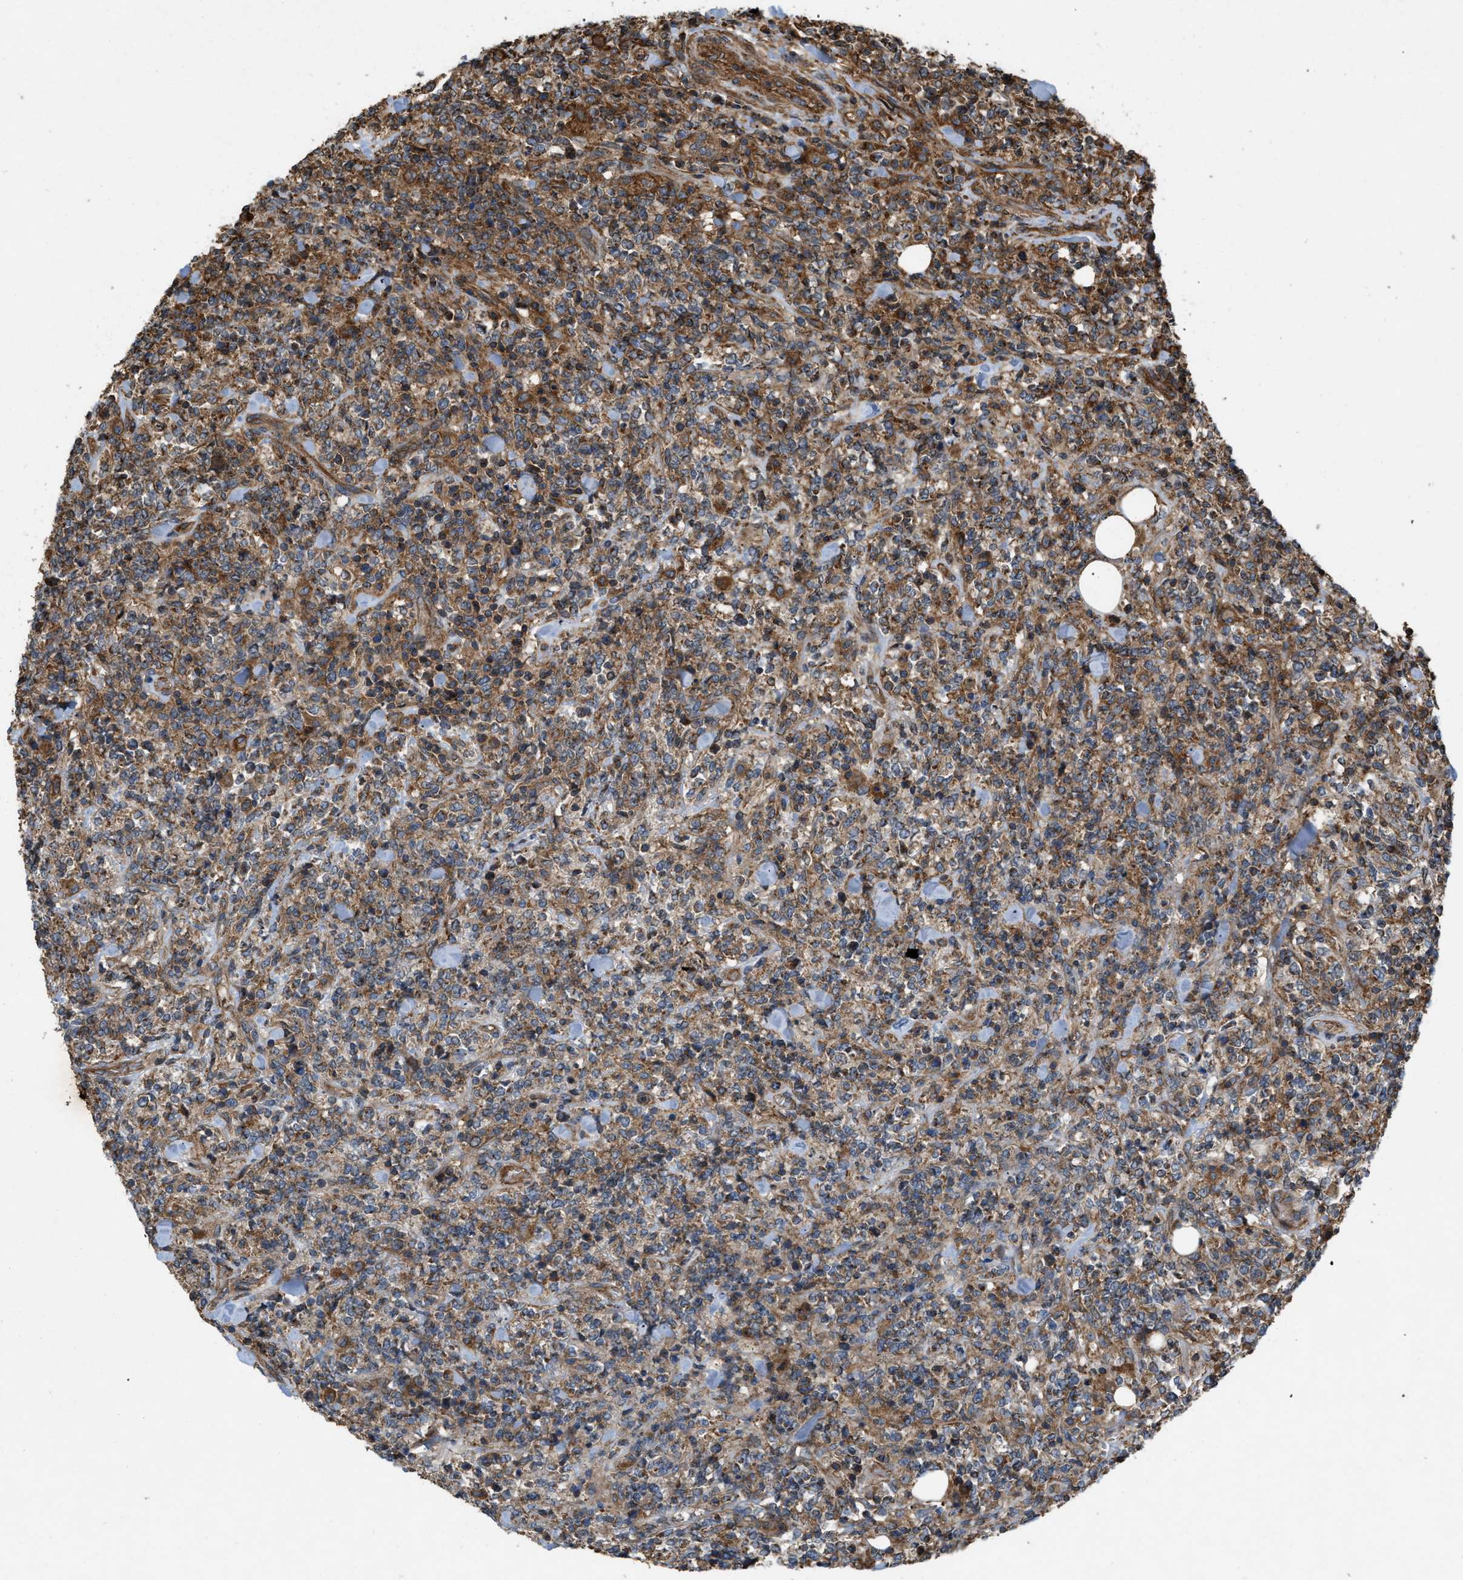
{"staining": {"intensity": "moderate", "quantity": "25%-75%", "location": "cytoplasmic/membranous"}, "tissue": "lymphoma", "cell_type": "Tumor cells", "image_type": "cancer", "snomed": [{"axis": "morphology", "description": "Malignant lymphoma, non-Hodgkin's type, High grade"}, {"axis": "topography", "description": "Soft tissue"}], "caption": "There is medium levels of moderate cytoplasmic/membranous expression in tumor cells of lymphoma, as demonstrated by immunohistochemical staining (brown color).", "gene": "GNB4", "patient": {"sex": "male", "age": 18}}